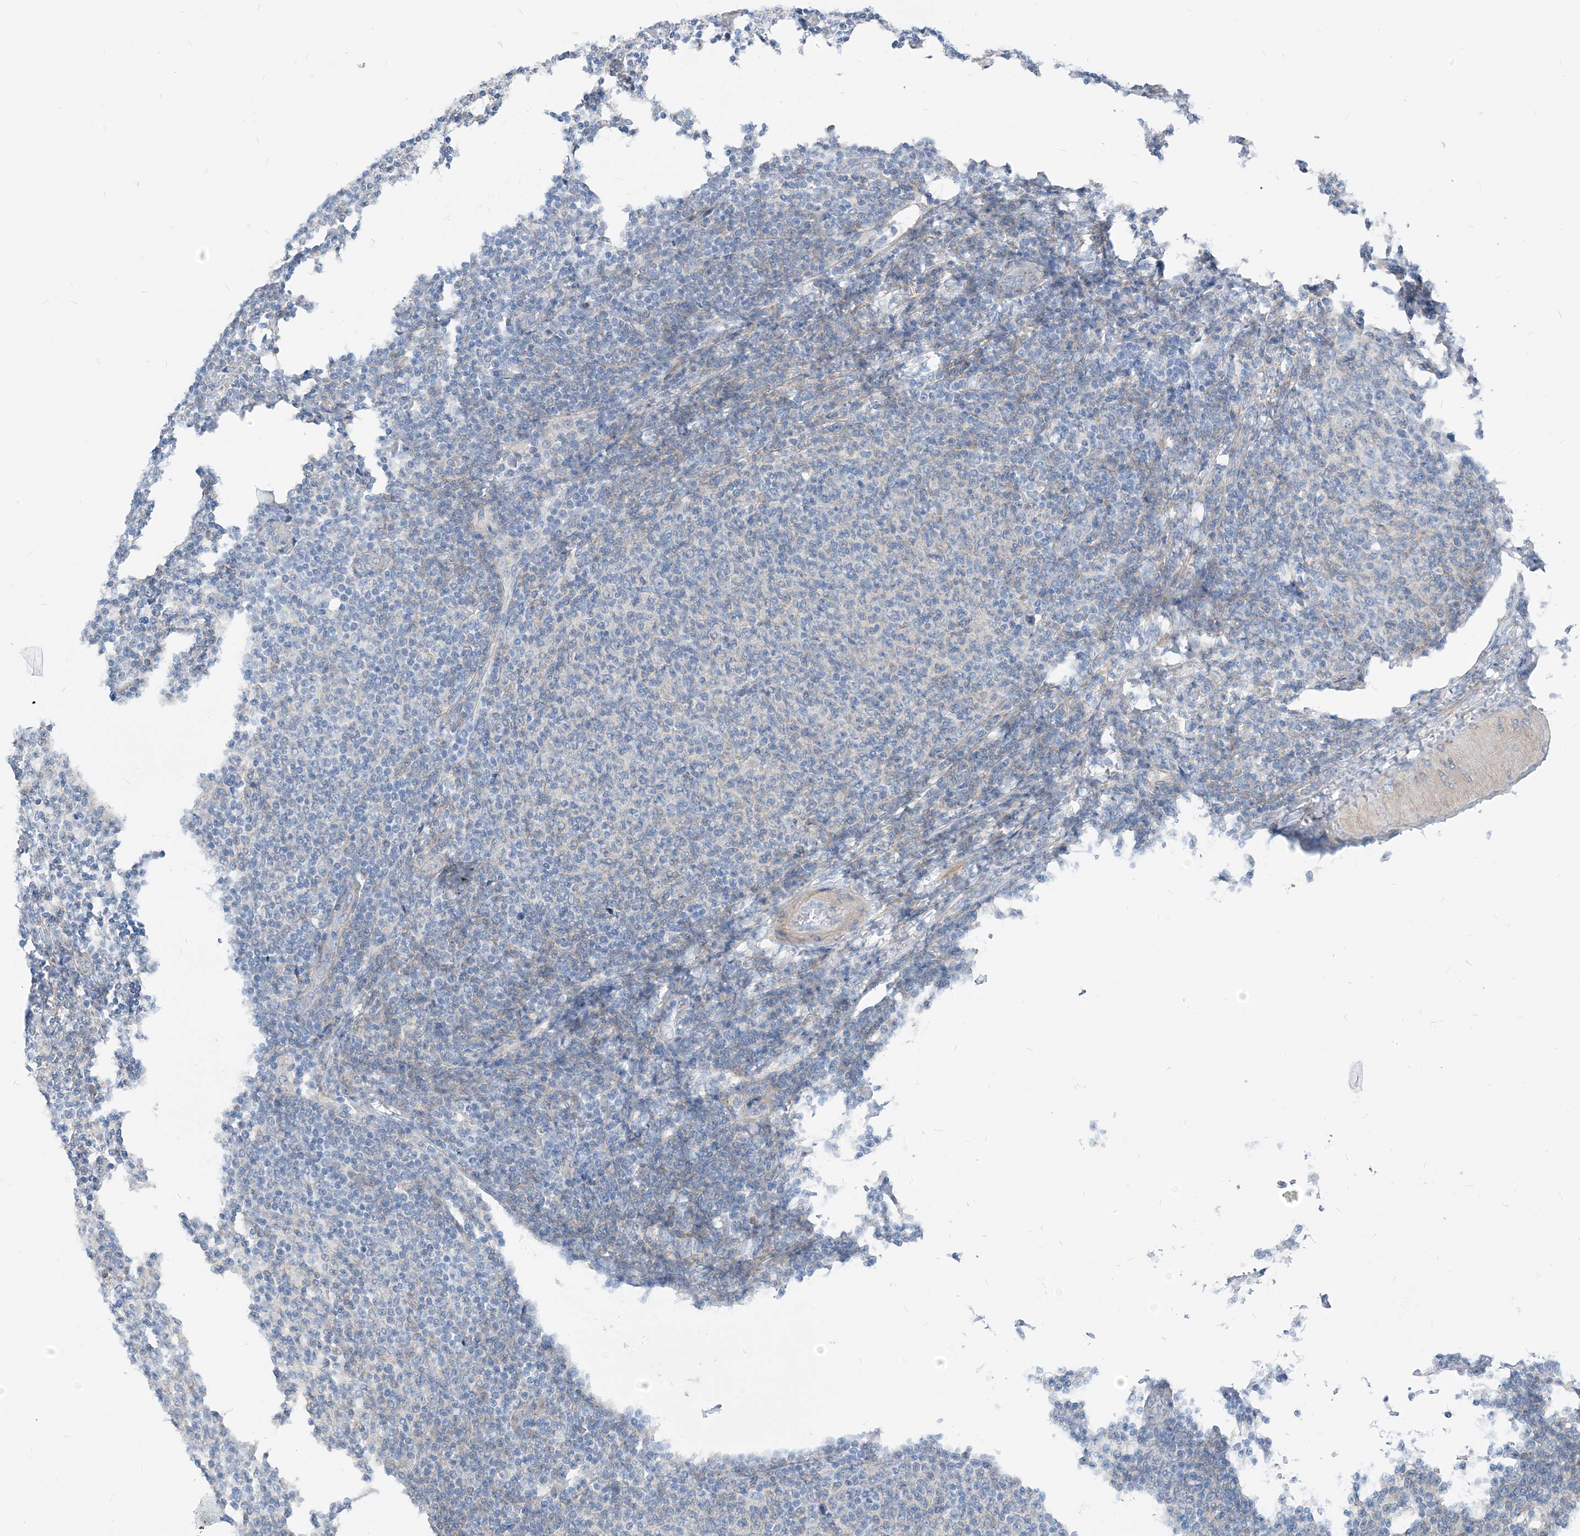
{"staining": {"intensity": "negative", "quantity": "none", "location": "none"}, "tissue": "lymphoma", "cell_type": "Tumor cells", "image_type": "cancer", "snomed": [{"axis": "morphology", "description": "Malignant lymphoma, non-Hodgkin's type, Low grade"}, {"axis": "topography", "description": "Lymph node"}], "caption": "Immunohistochemical staining of lymphoma demonstrates no significant expression in tumor cells.", "gene": "PLEKHA3", "patient": {"sex": "male", "age": 66}}